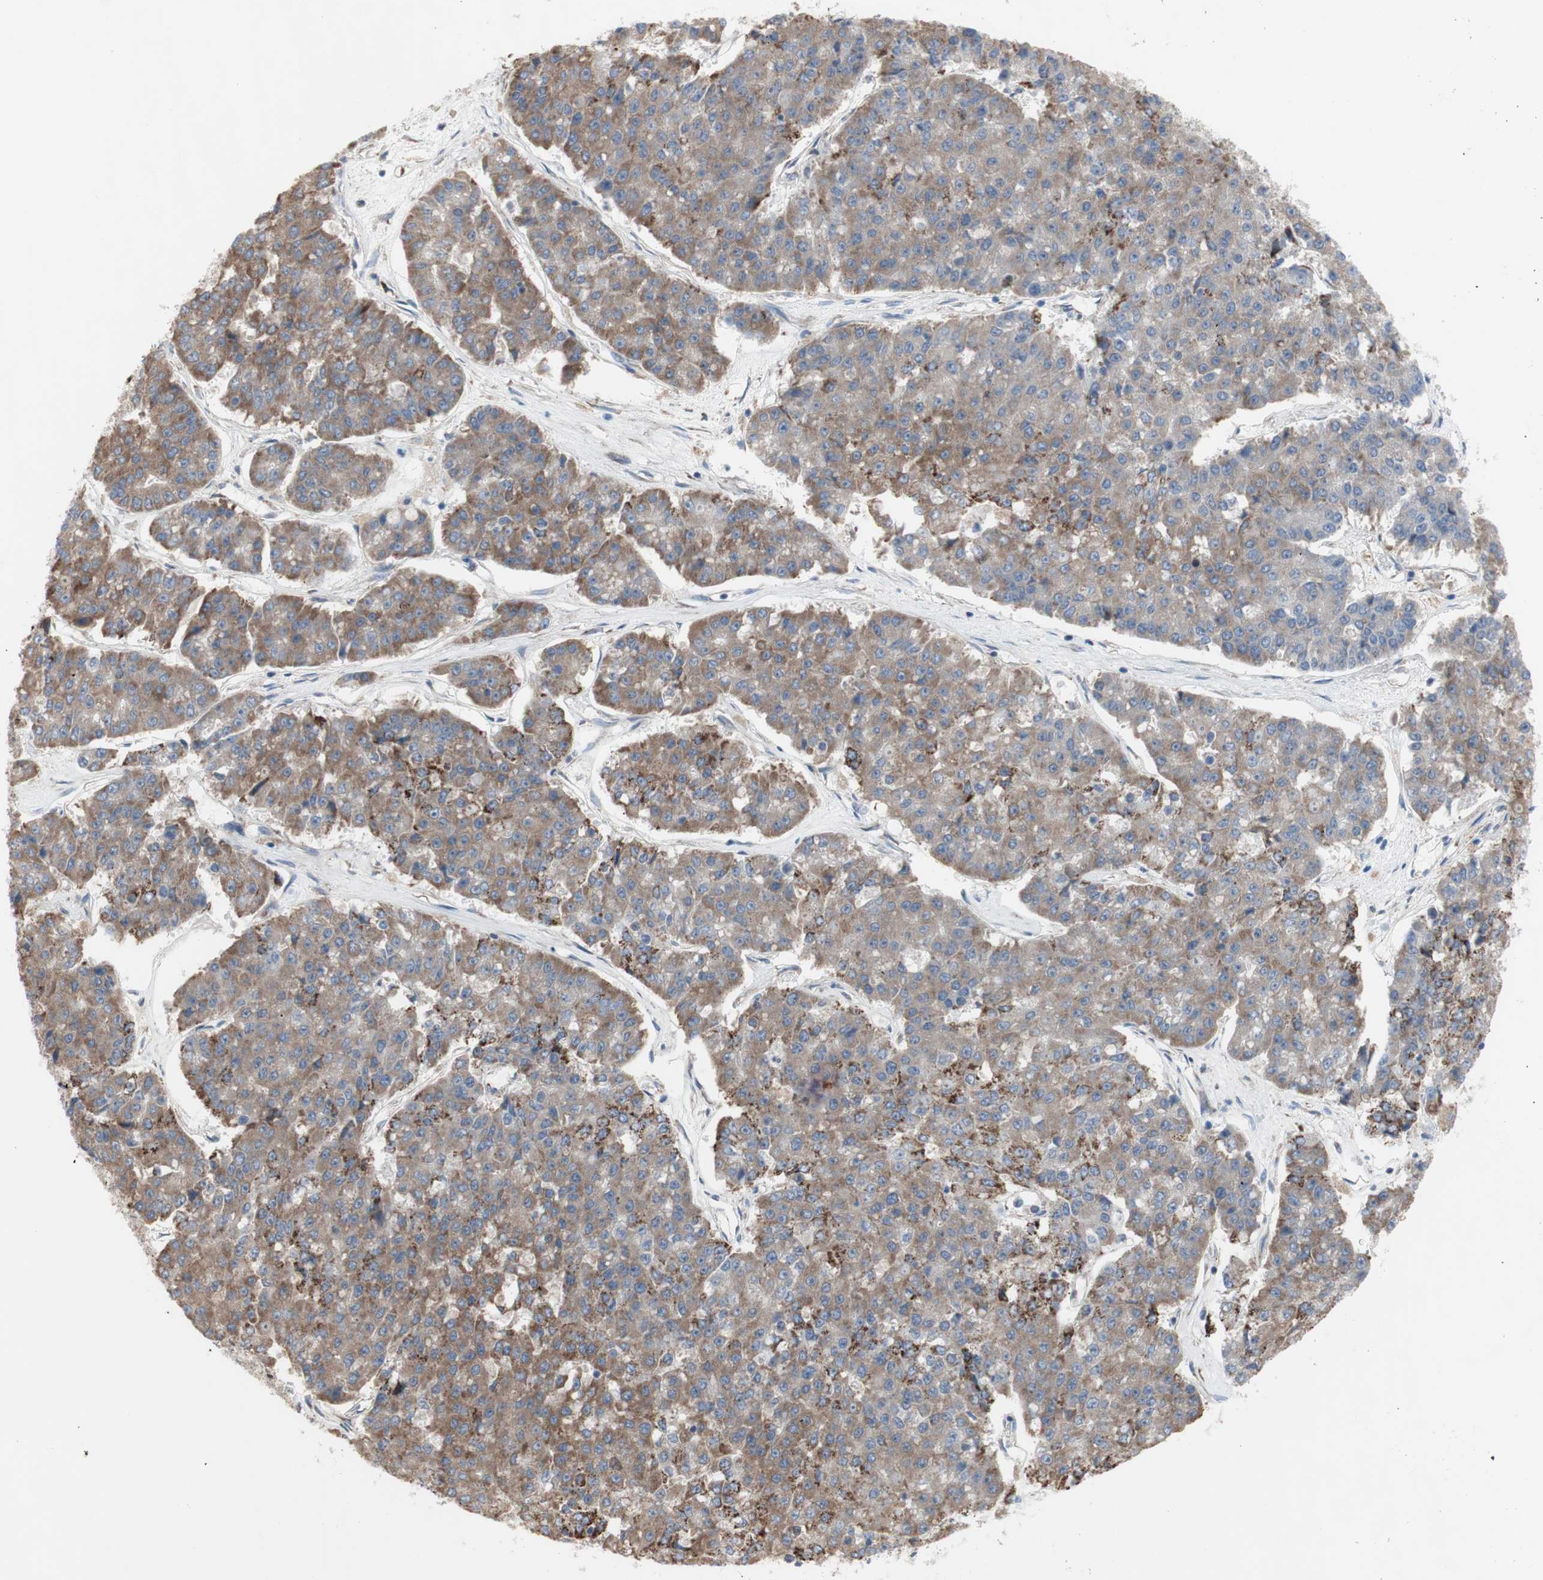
{"staining": {"intensity": "moderate", "quantity": ">75%", "location": "cytoplasmic/membranous"}, "tissue": "pancreatic cancer", "cell_type": "Tumor cells", "image_type": "cancer", "snomed": [{"axis": "morphology", "description": "Adenocarcinoma, NOS"}, {"axis": "topography", "description": "Pancreas"}], "caption": "High-magnification brightfield microscopy of pancreatic cancer (adenocarcinoma) stained with DAB (brown) and counterstained with hematoxylin (blue). tumor cells exhibit moderate cytoplasmic/membranous staining is appreciated in approximately>75% of cells.", "gene": "TTC14", "patient": {"sex": "male", "age": 50}}